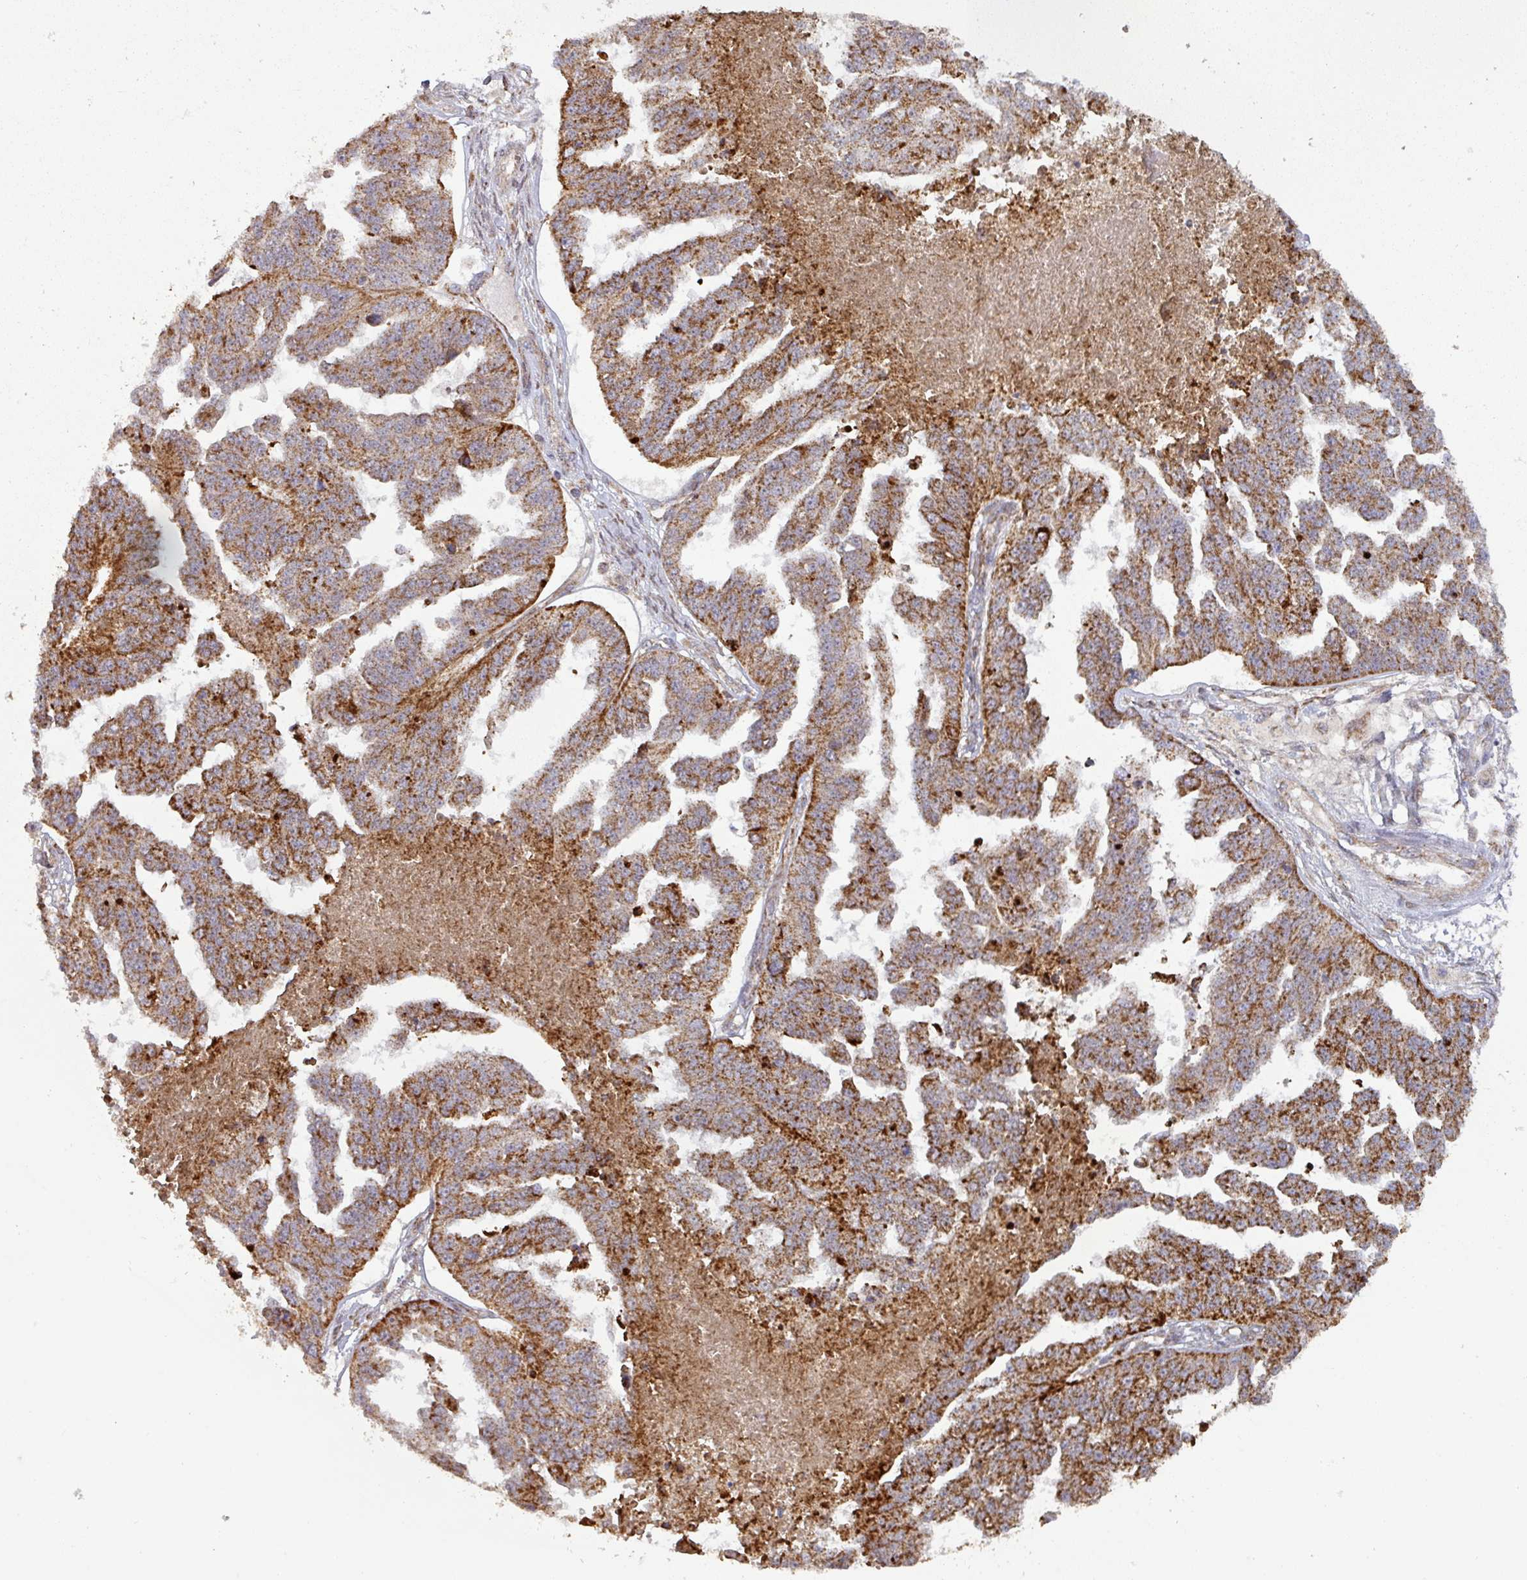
{"staining": {"intensity": "strong", "quantity": ">75%", "location": "cytoplasmic/membranous"}, "tissue": "ovarian cancer", "cell_type": "Tumor cells", "image_type": "cancer", "snomed": [{"axis": "morphology", "description": "Cystadenocarcinoma, serous, NOS"}, {"axis": "topography", "description": "Ovary"}], "caption": "Immunohistochemistry (IHC) (DAB (3,3'-diaminobenzidine)) staining of serous cystadenocarcinoma (ovarian) exhibits strong cytoplasmic/membranous protein positivity in about >75% of tumor cells. (brown staining indicates protein expression, while blue staining denotes nuclei).", "gene": "GPD2", "patient": {"sex": "female", "age": 58}}